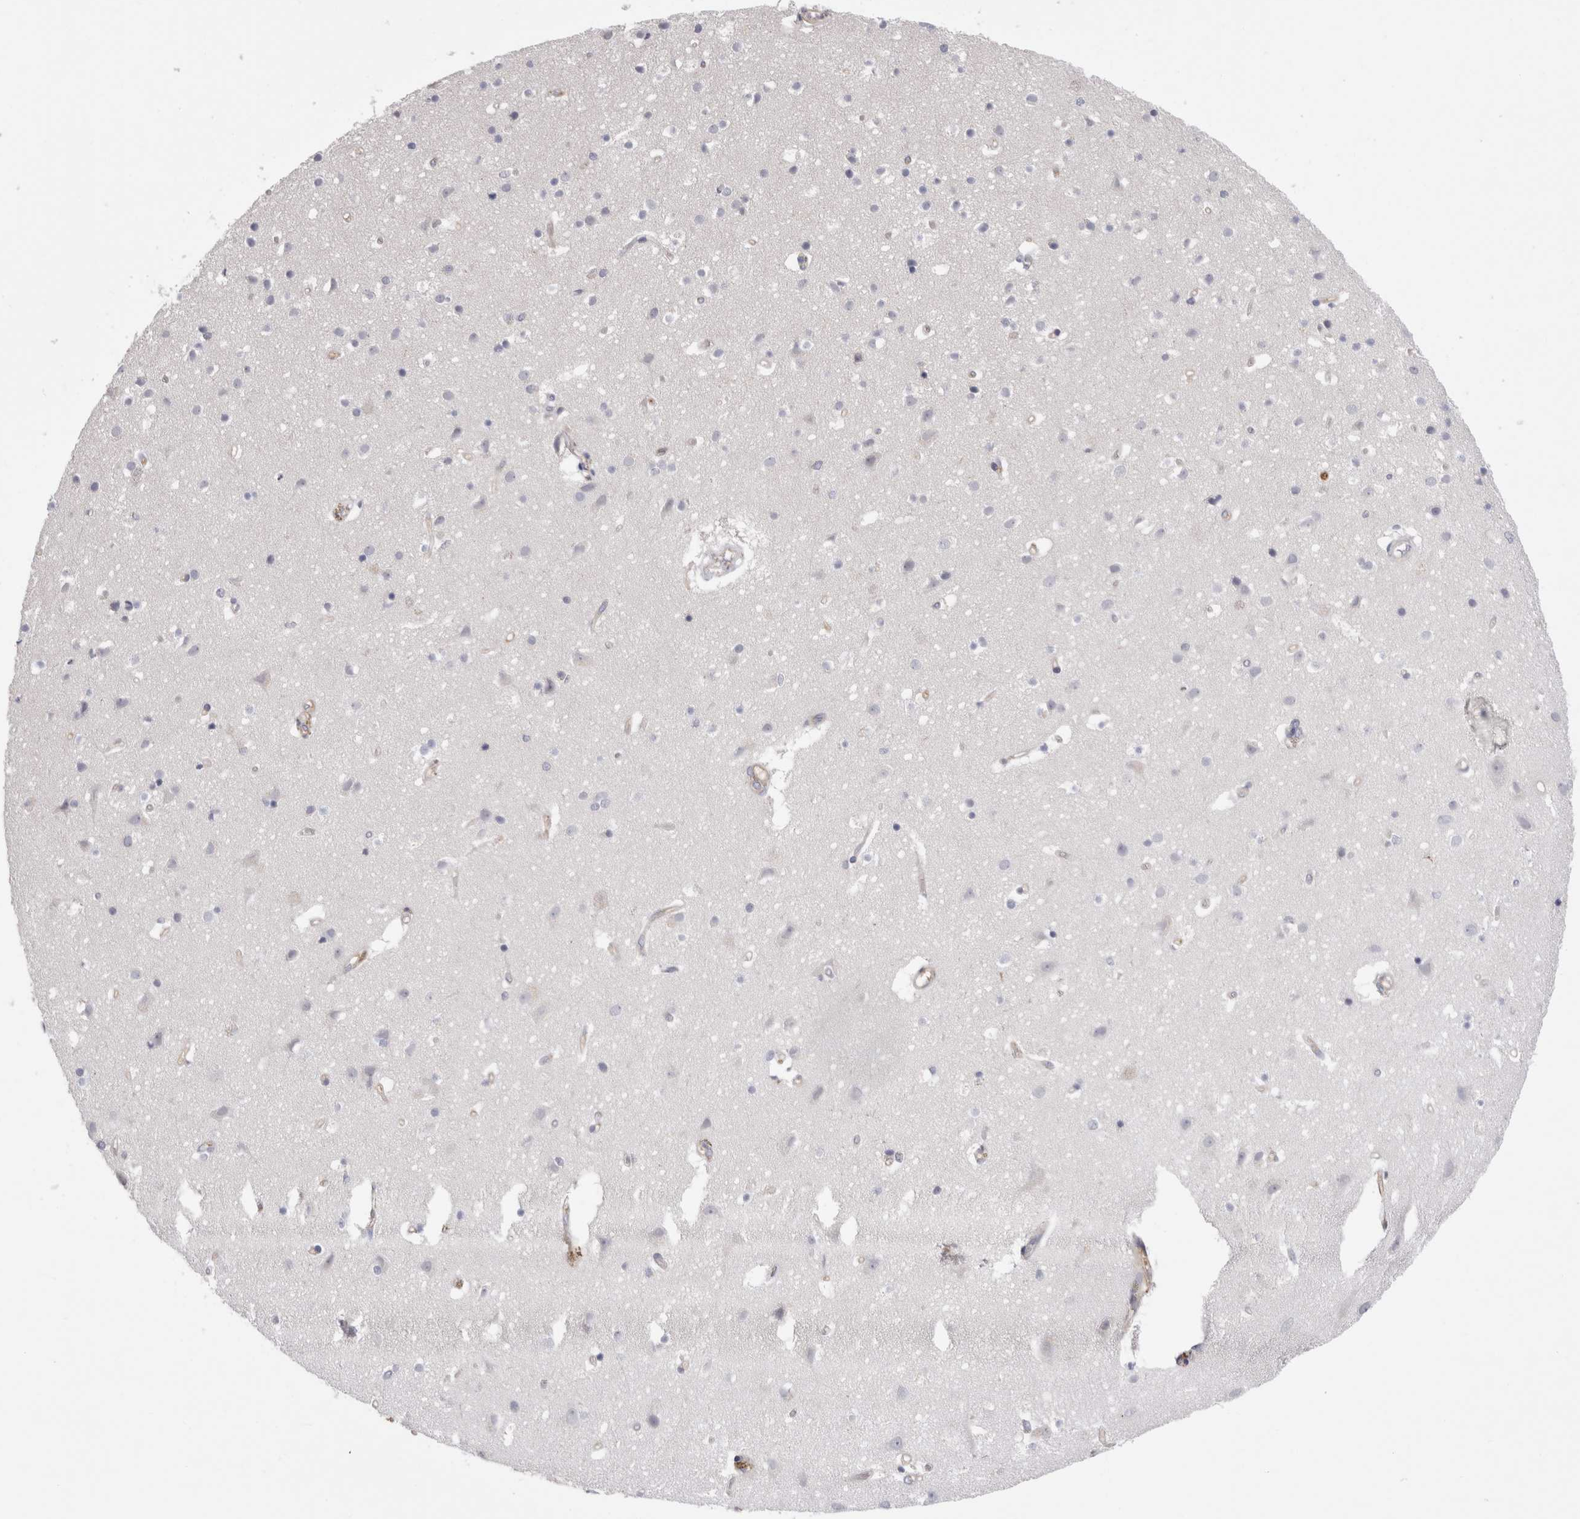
{"staining": {"intensity": "negative", "quantity": "none", "location": "none"}, "tissue": "cerebral cortex", "cell_type": "Endothelial cells", "image_type": "normal", "snomed": [{"axis": "morphology", "description": "Normal tissue, NOS"}, {"axis": "topography", "description": "Cerebral cortex"}], "caption": "Immunohistochemical staining of benign cerebral cortex shows no significant positivity in endothelial cells.", "gene": "RAB11FIP1", "patient": {"sex": "male", "age": 54}}